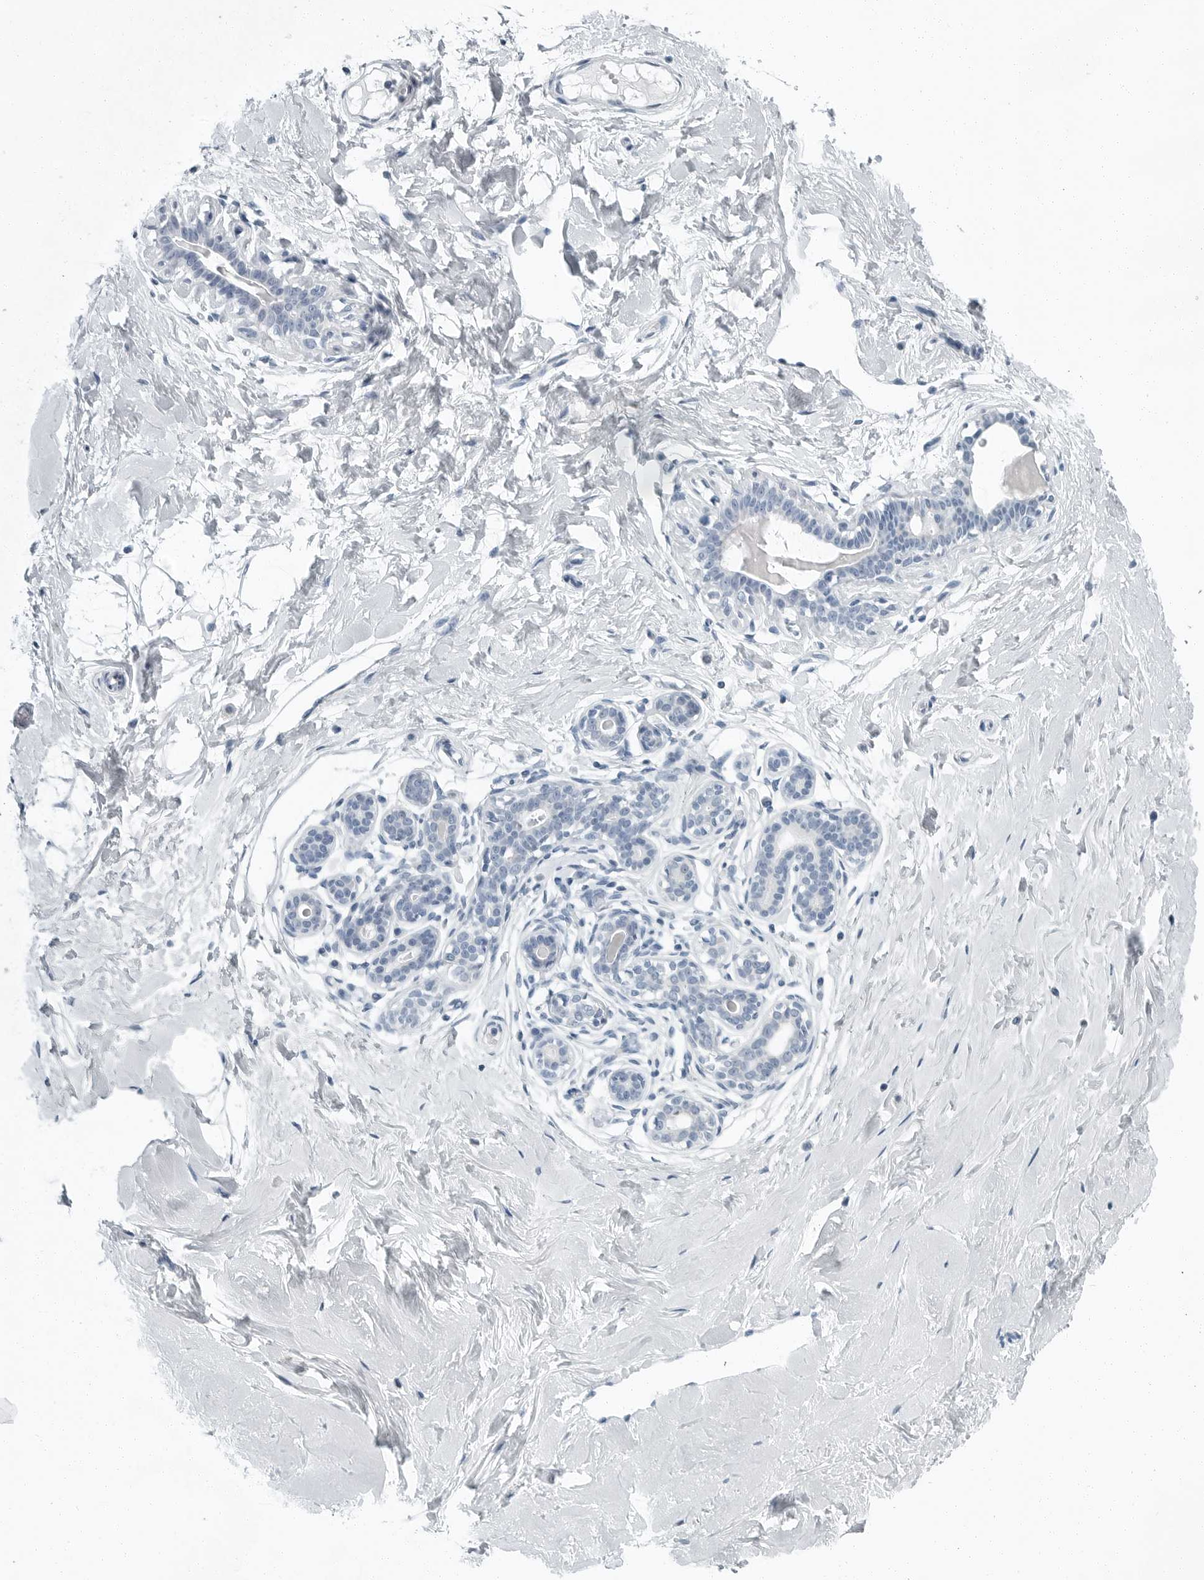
{"staining": {"intensity": "negative", "quantity": "none", "location": "none"}, "tissue": "breast", "cell_type": "Adipocytes", "image_type": "normal", "snomed": [{"axis": "morphology", "description": "Normal tissue, NOS"}, {"axis": "morphology", "description": "Adenoma, NOS"}, {"axis": "topography", "description": "Breast"}], "caption": "IHC micrograph of benign human breast stained for a protein (brown), which reveals no staining in adipocytes.", "gene": "ZPBP2", "patient": {"sex": "female", "age": 23}}